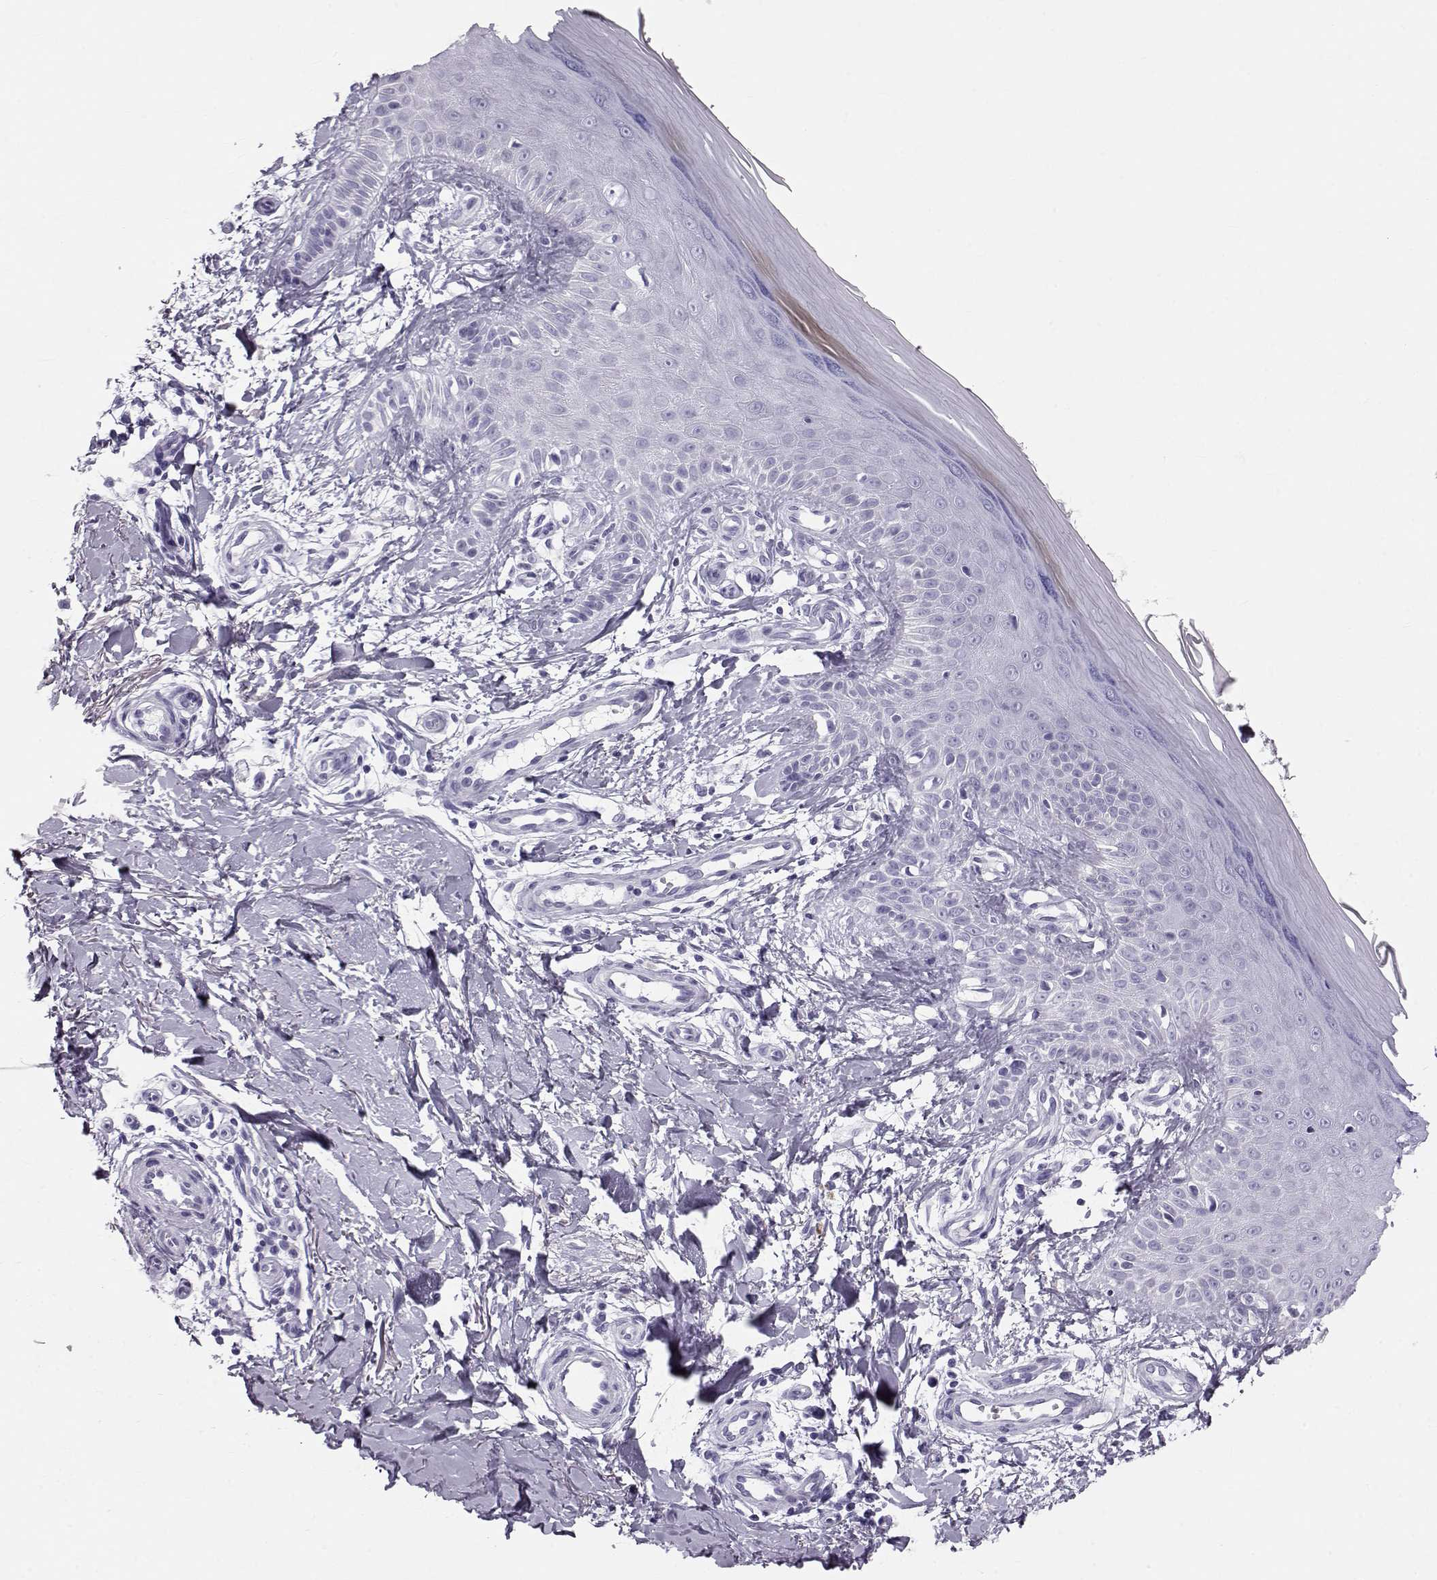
{"staining": {"intensity": "negative", "quantity": "none", "location": "none"}, "tissue": "skin", "cell_type": "Fibroblasts", "image_type": "normal", "snomed": [{"axis": "morphology", "description": "Normal tissue, NOS"}, {"axis": "morphology", "description": "Inflammation, NOS"}, {"axis": "morphology", "description": "Fibrosis, NOS"}, {"axis": "topography", "description": "Skin"}], "caption": "Immunohistochemical staining of unremarkable skin shows no significant positivity in fibroblasts. (IHC, brightfield microscopy, high magnification).", "gene": "RD3", "patient": {"sex": "male", "age": 71}}